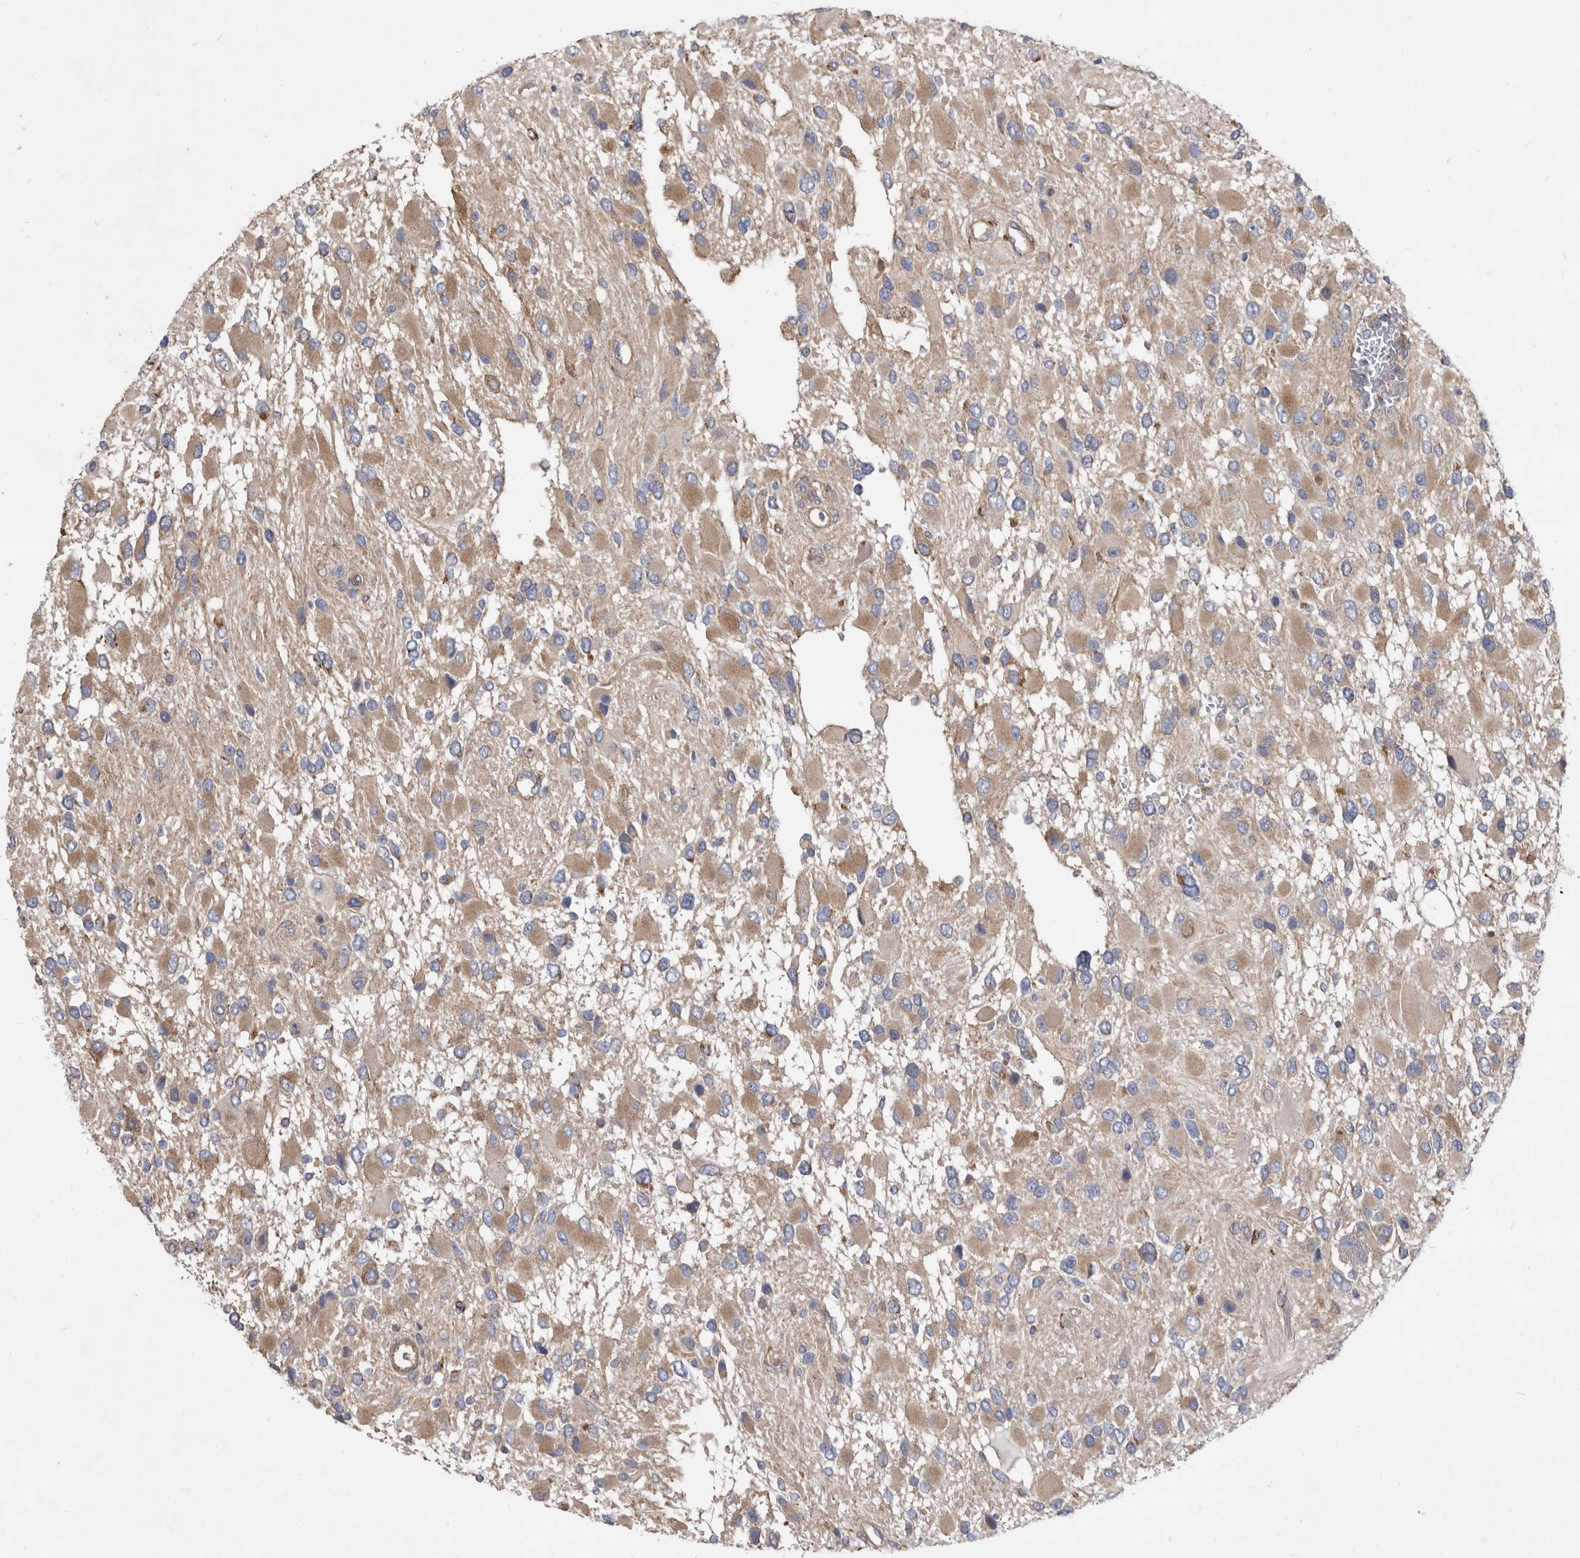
{"staining": {"intensity": "weak", "quantity": ">75%", "location": "cytoplasmic/membranous"}, "tissue": "glioma", "cell_type": "Tumor cells", "image_type": "cancer", "snomed": [{"axis": "morphology", "description": "Glioma, malignant, High grade"}, {"axis": "topography", "description": "Brain"}], "caption": "Immunohistochemistry staining of glioma, which exhibits low levels of weak cytoplasmic/membranous positivity in about >75% of tumor cells indicating weak cytoplasmic/membranous protein positivity. The staining was performed using DAB (3,3'-diaminobenzidine) (brown) for protein detection and nuclei were counterstained in hematoxylin (blue).", "gene": "ATP13A3", "patient": {"sex": "male", "age": 53}}